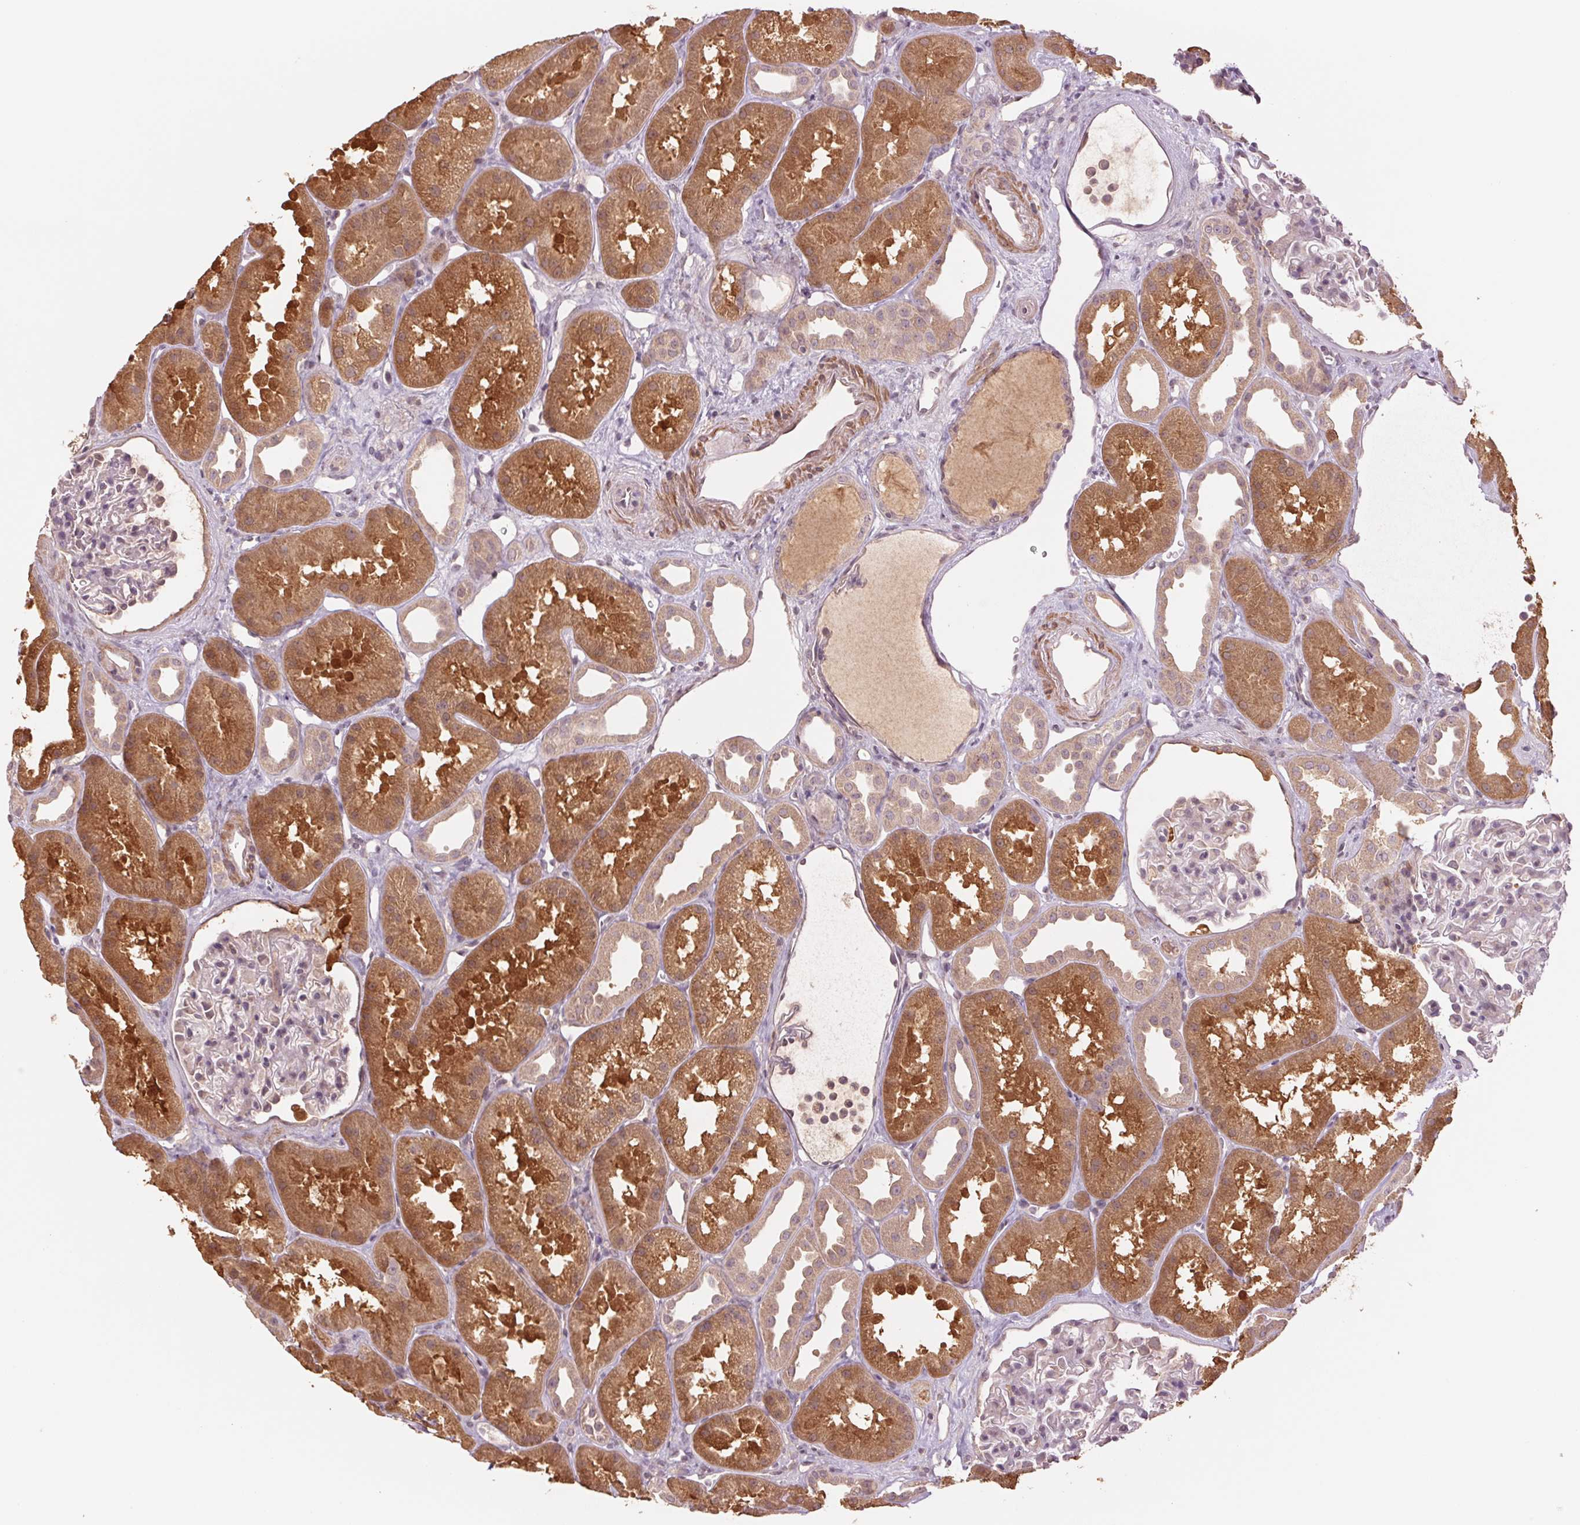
{"staining": {"intensity": "negative", "quantity": "none", "location": "none"}, "tissue": "kidney", "cell_type": "Cells in glomeruli", "image_type": "normal", "snomed": [{"axis": "morphology", "description": "Normal tissue, NOS"}, {"axis": "topography", "description": "Kidney"}], "caption": "This is a histopathology image of IHC staining of unremarkable kidney, which shows no staining in cells in glomeruli.", "gene": "PPIAL4A", "patient": {"sex": "male", "age": 61}}